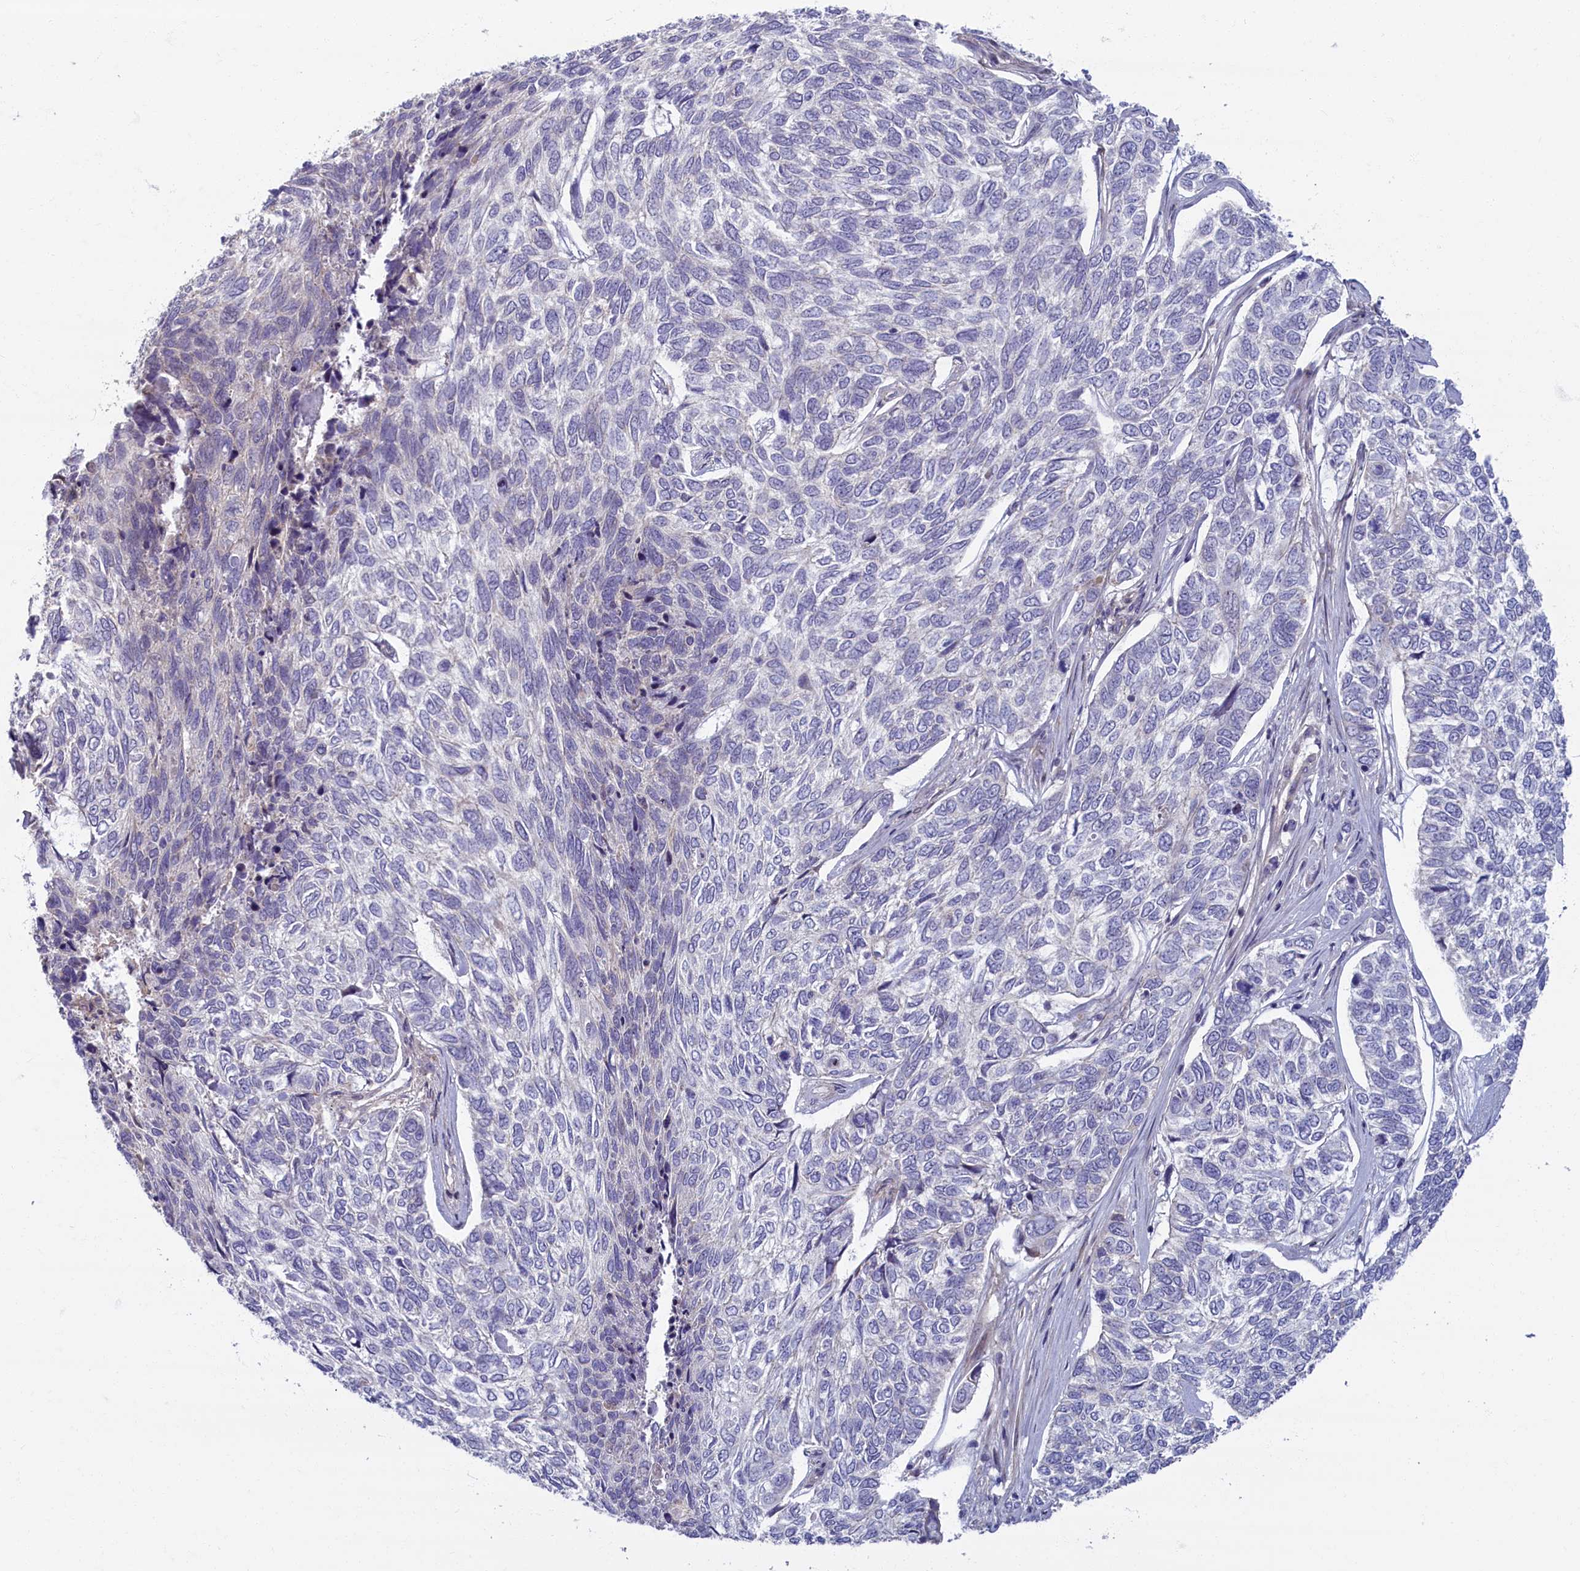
{"staining": {"intensity": "negative", "quantity": "none", "location": "none"}, "tissue": "skin cancer", "cell_type": "Tumor cells", "image_type": "cancer", "snomed": [{"axis": "morphology", "description": "Basal cell carcinoma"}, {"axis": "topography", "description": "Skin"}], "caption": "Tumor cells are negative for protein expression in human basal cell carcinoma (skin).", "gene": "TRPM4", "patient": {"sex": "female", "age": 65}}